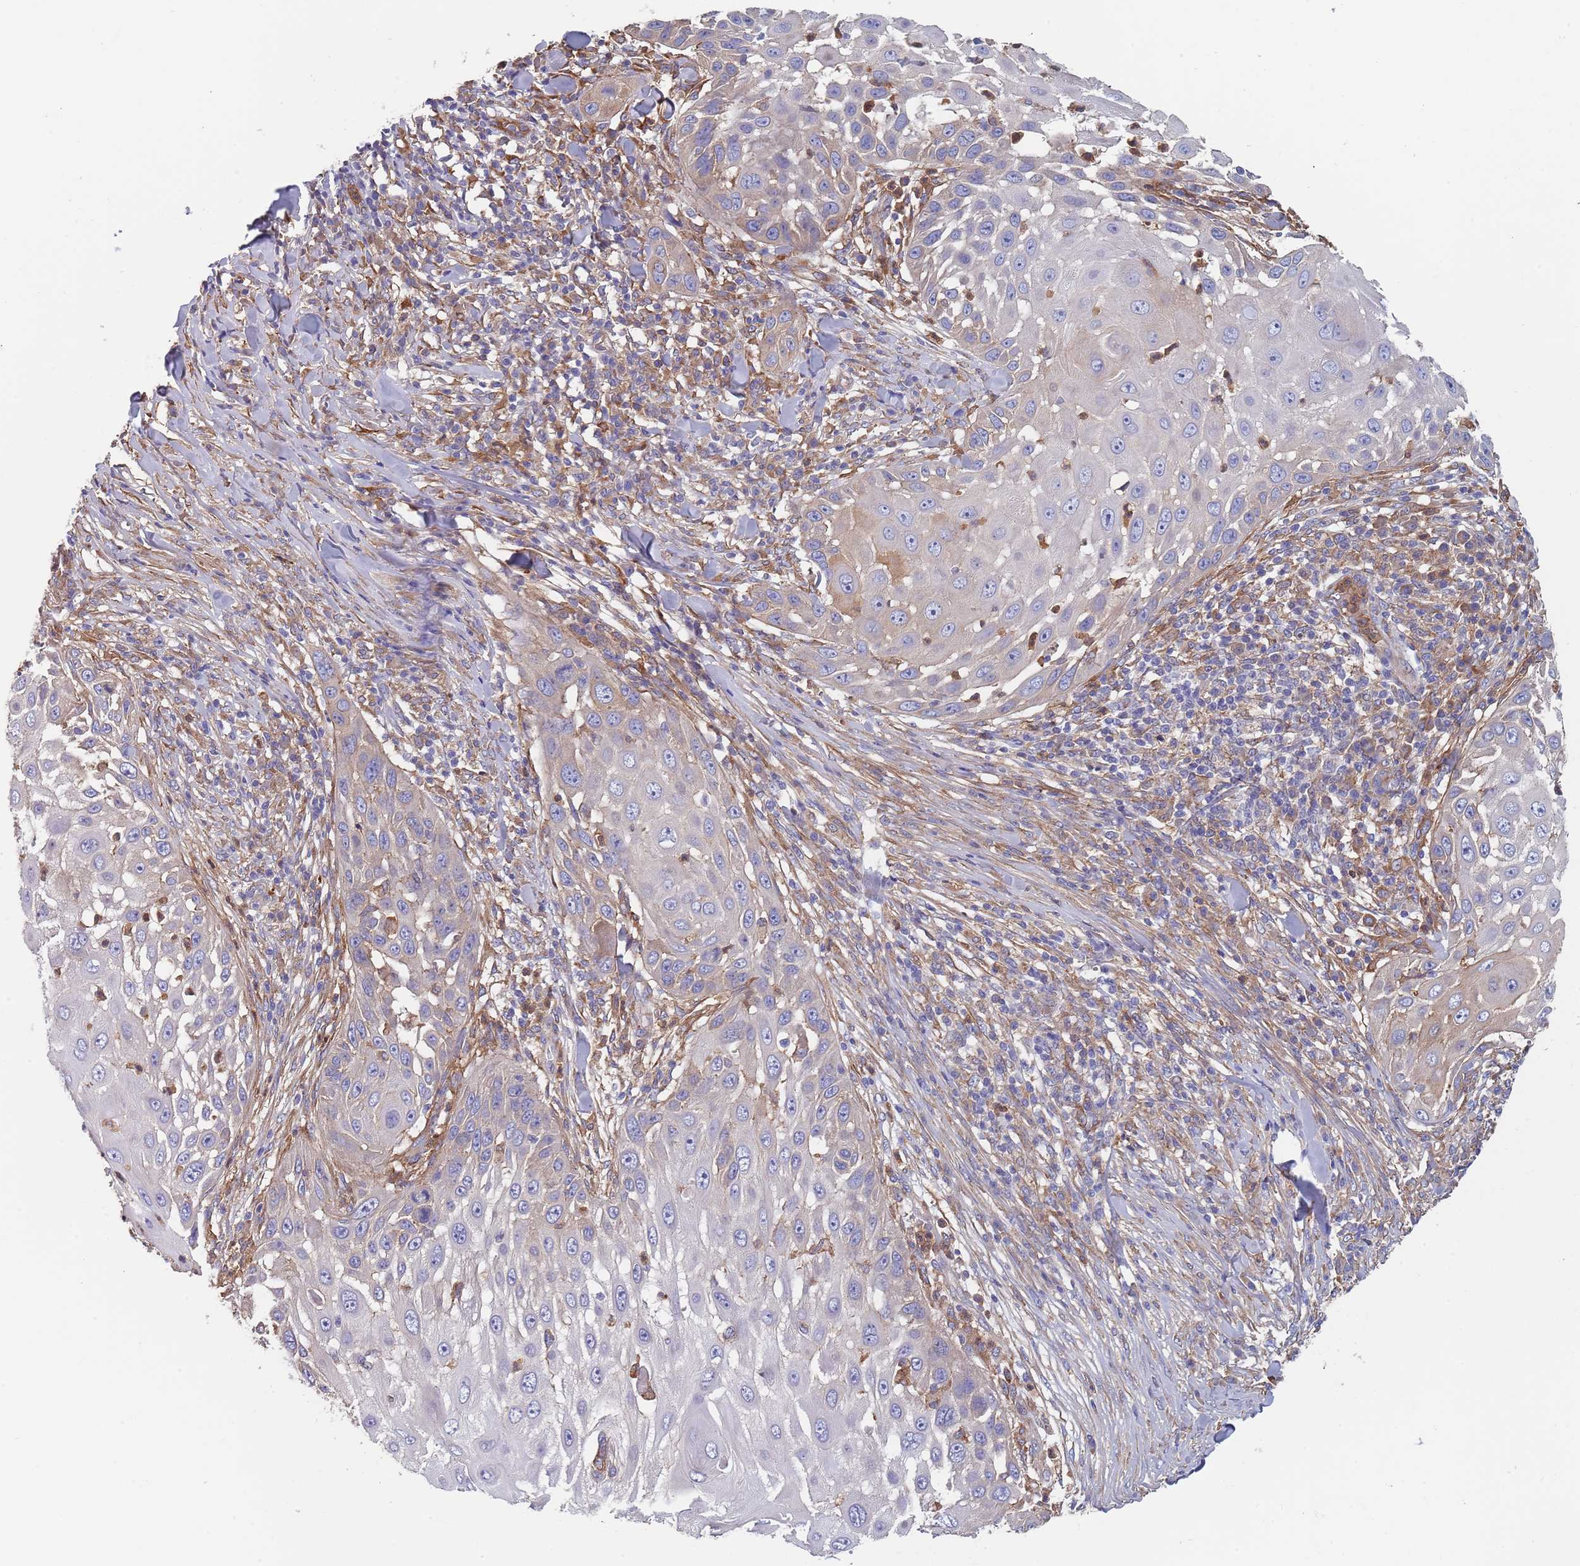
{"staining": {"intensity": "negative", "quantity": "none", "location": "none"}, "tissue": "skin cancer", "cell_type": "Tumor cells", "image_type": "cancer", "snomed": [{"axis": "morphology", "description": "Squamous cell carcinoma, NOS"}, {"axis": "topography", "description": "Skin"}], "caption": "Skin squamous cell carcinoma was stained to show a protein in brown. There is no significant positivity in tumor cells. (DAB (3,3'-diaminobenzidine) immunohistochemistry visualized using brightfield microscopy, high magnification).", "gene": "DCUN1D3", "patient": {"sex": "female", "age": 44}}